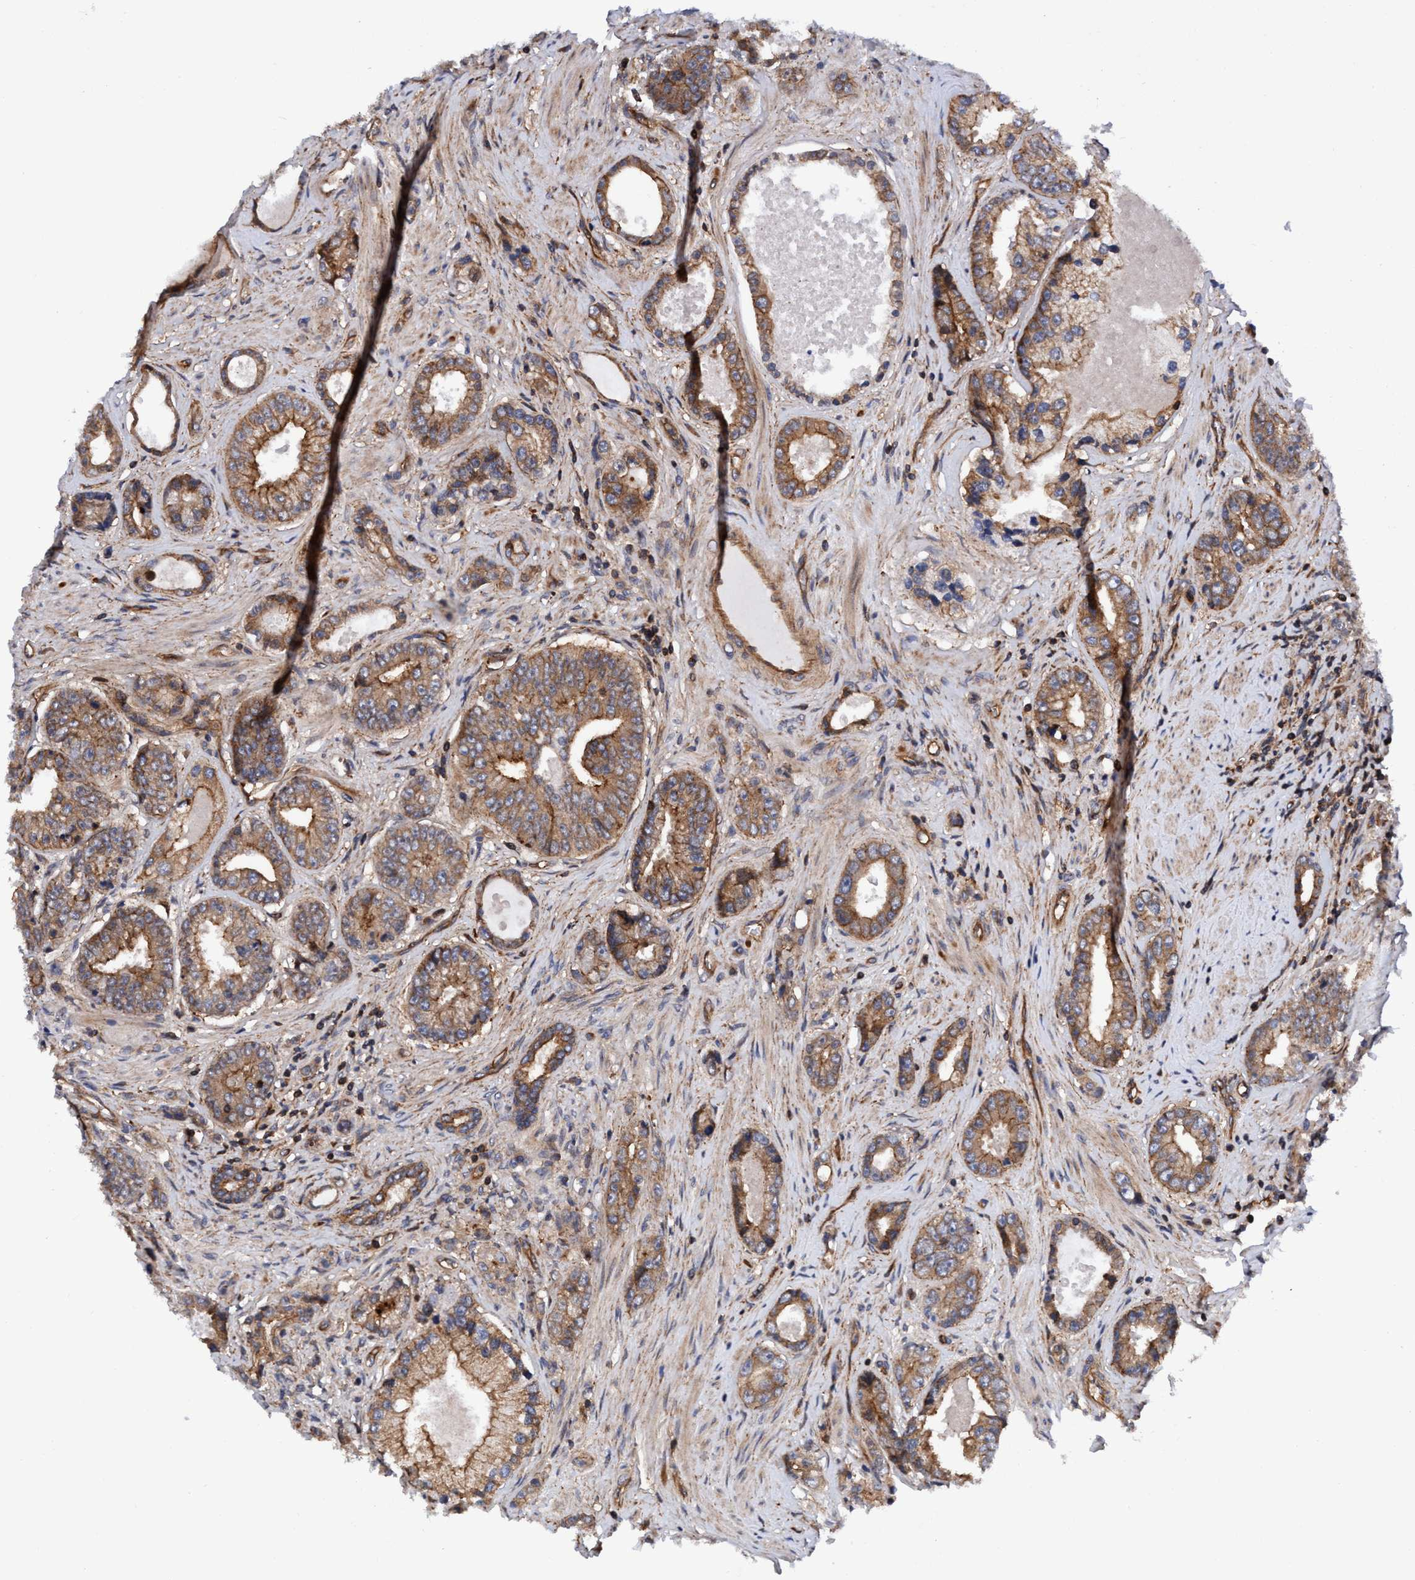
{"staining": {"intensity": "moderate", "quantity": ">75%", "location": "cytoplasmic/membranous"}, "tissue": "prostate cancer", "cell_type": "Tumor cells", "image_type": "cancer", "snomed": [{"axis": "morphology", "description": "Adenocarcinoma, High grade"}, {"axis": "topography", "description": "Prostate"}], "caption": "A brown stain labels moderate cytoplasmic/membranous expression of a protein in human prostate adenocarcinoma (high-grade) tumor cells.", "gene": "MCM3AP", "patient": {"sex": "male", "age": 61}}